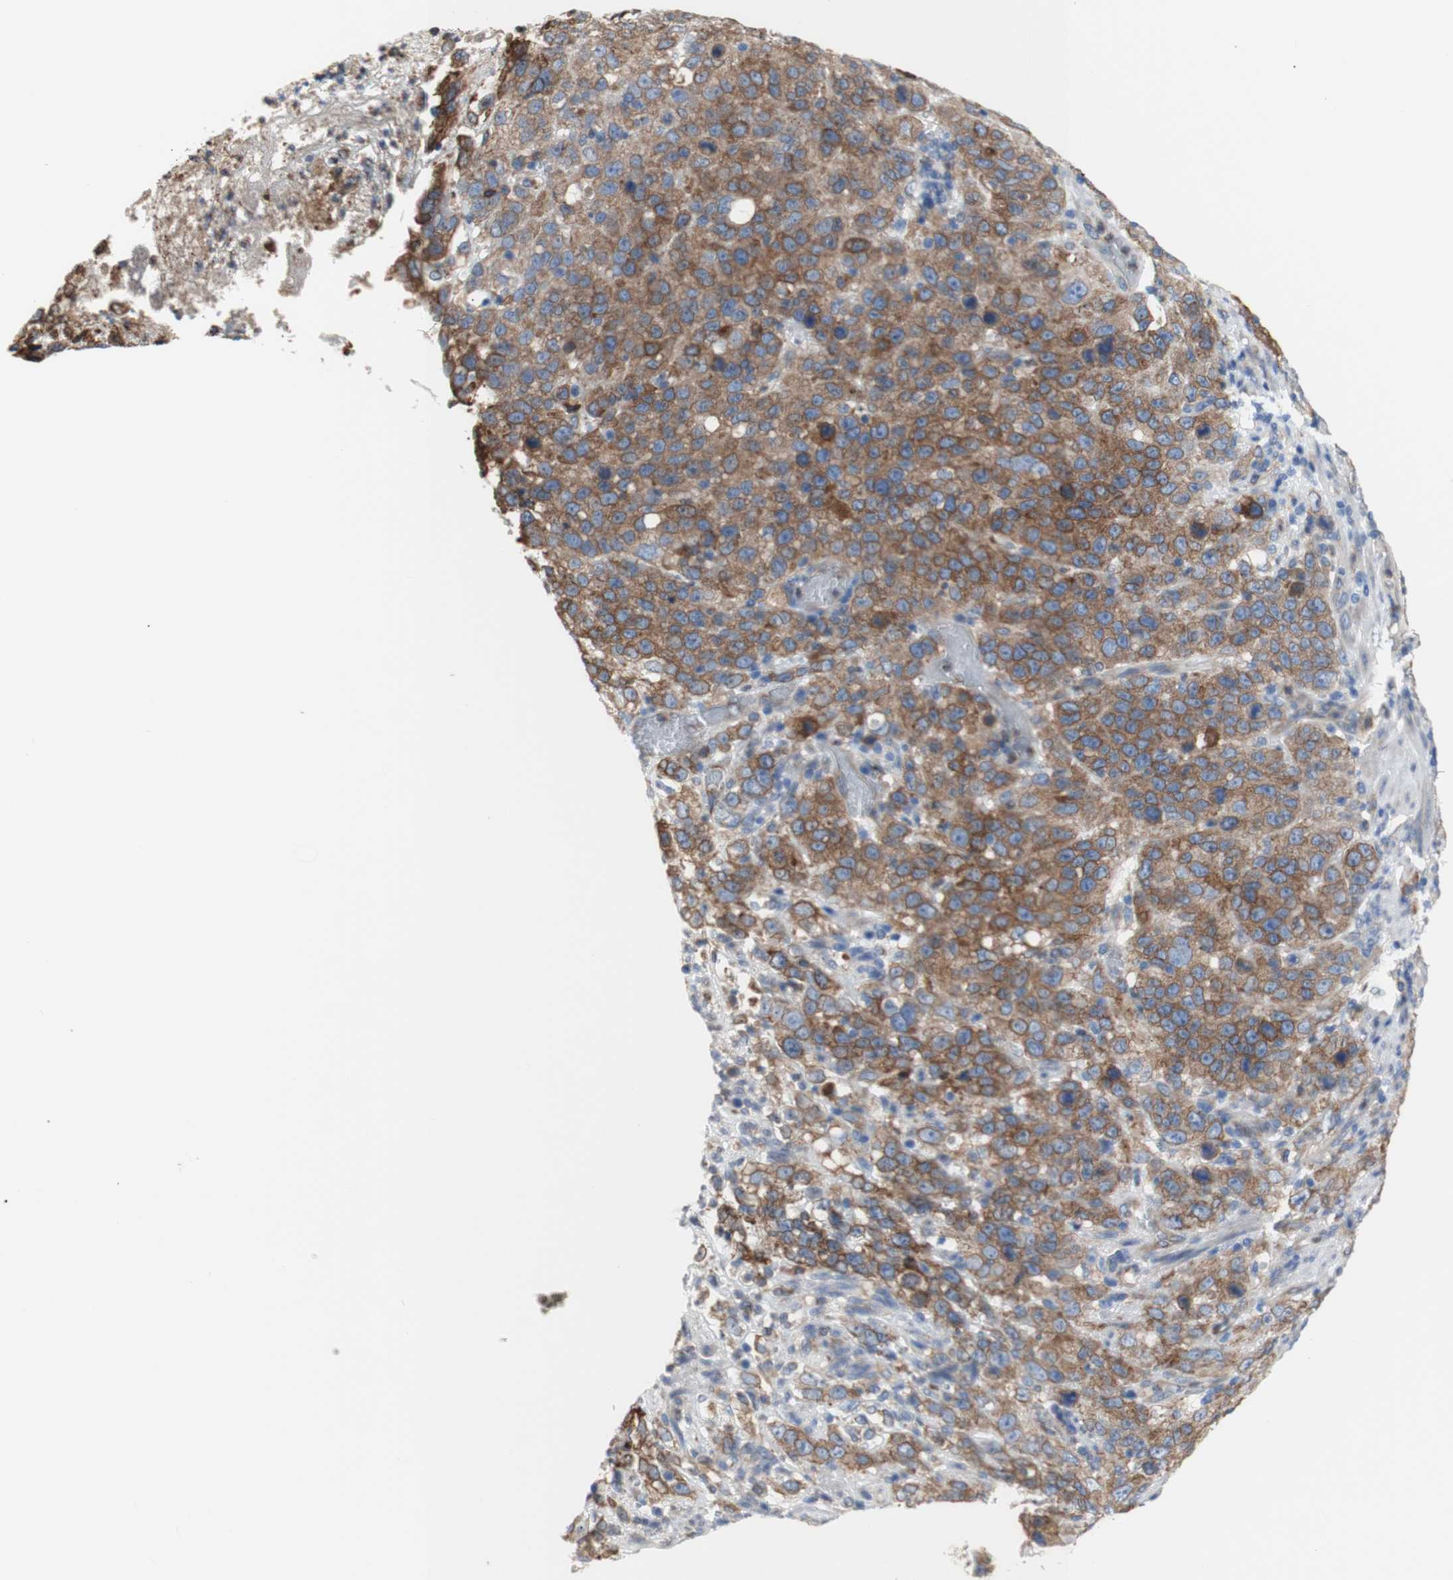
{"staining": {"intensity": "moderate", "quantity": ">75%", "location": "cytoplasmic/membranous"}, "tissue": "stomach cancer", "cell_type": "Tumor cells", "image_type": "cancer", "snomed": [{"axis": "morphology", "description": "Normal tissue, NOS"}, {"axis": "morphology", "description": "Adenocarcinoma, NOS"}, {"axis": "topography", "description": "Stomach"}], "caption": "Protein expression by IHC shows moderate cytoplasmic/membranous staining in about >75% of tumor cells in stomach cancer (adenocarcinoma).", "gene": "ERLIN1", "patient": {"sex": "male", "age": 48}}